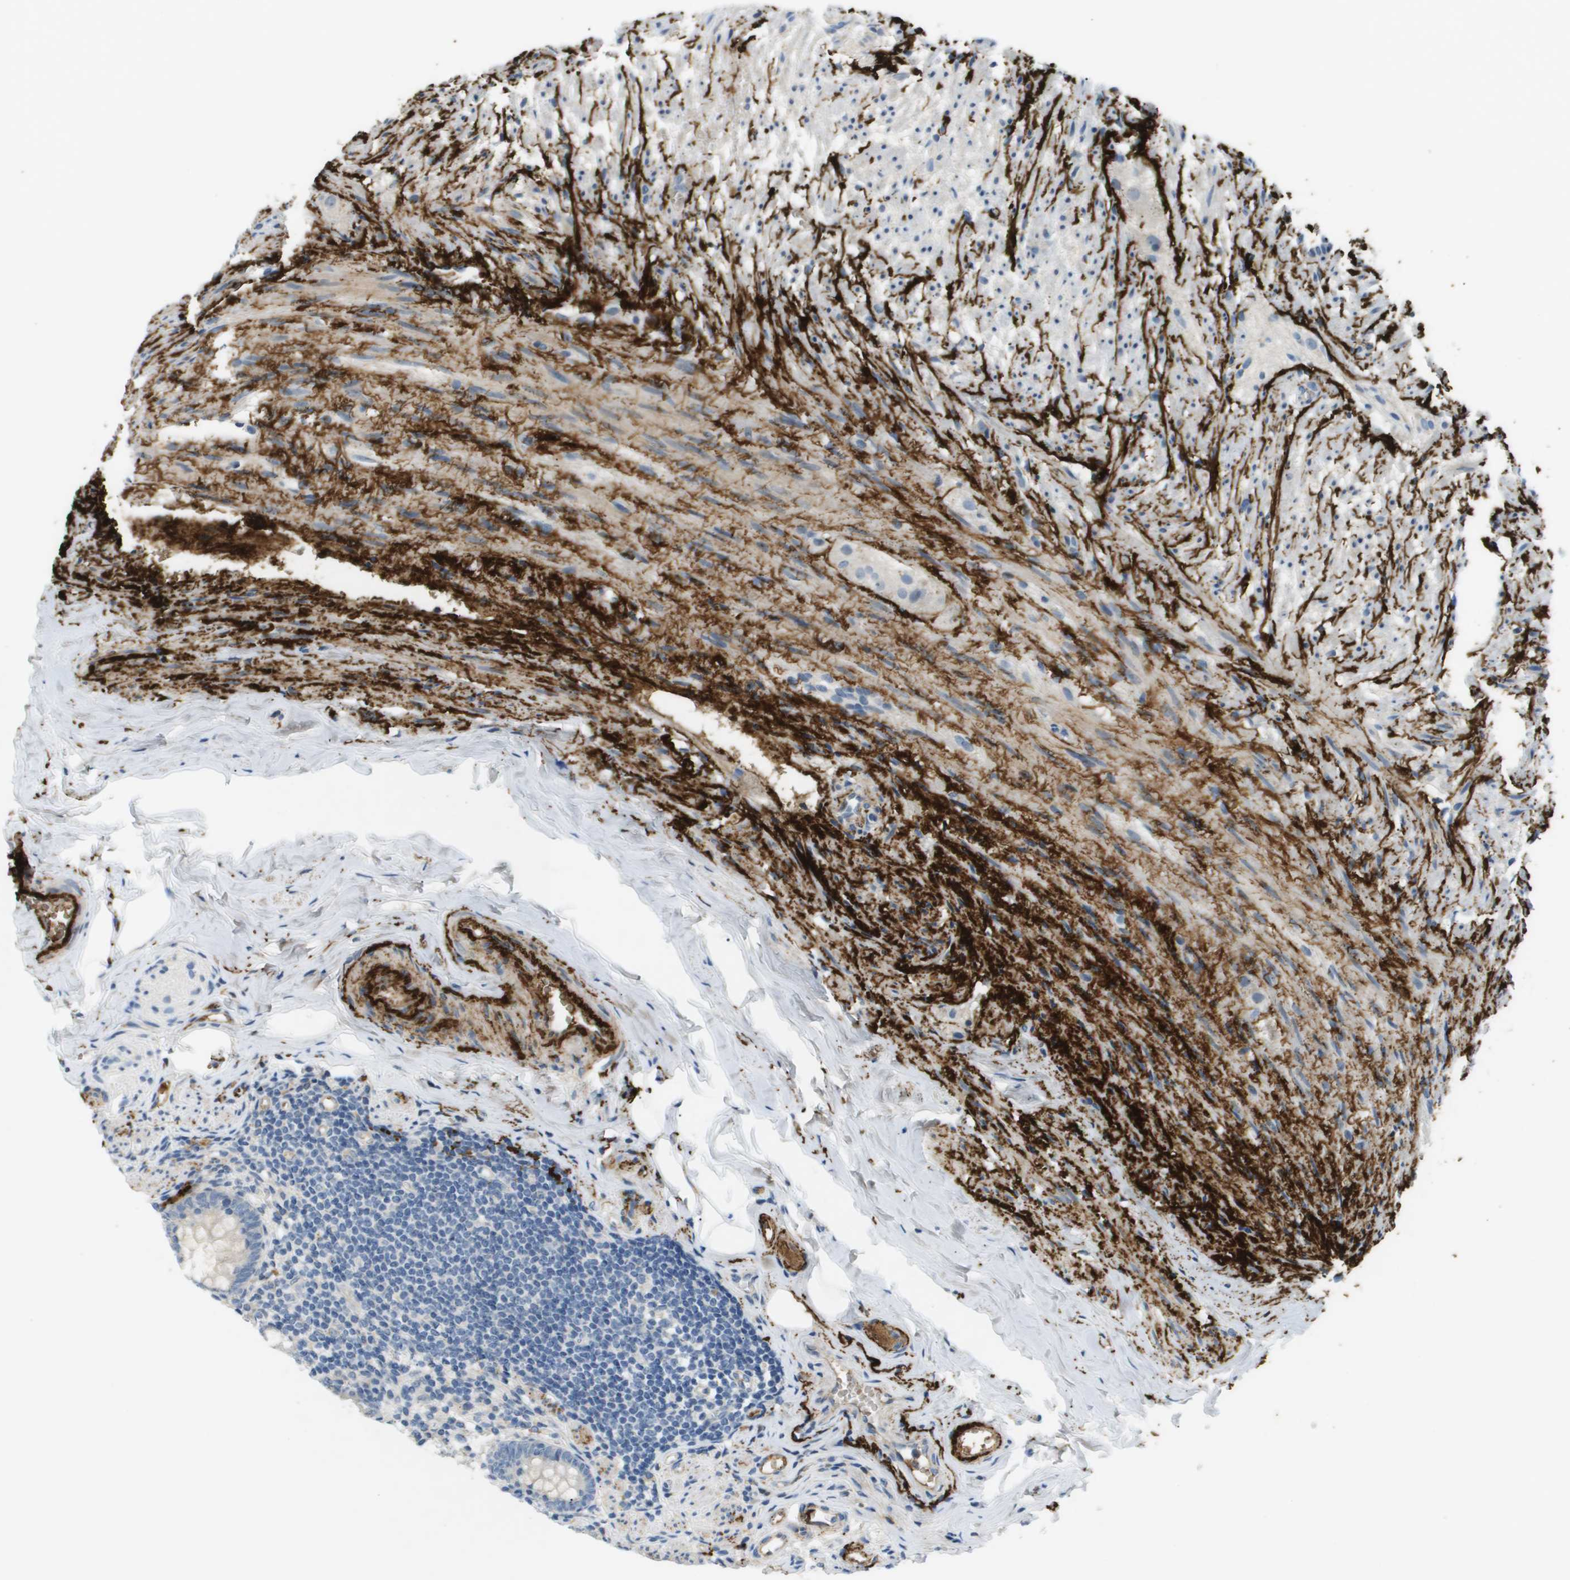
{"staining": {"intensity": "negative", "quantity": "none", "location": "none"}, "tissue": "appendix", "cell_type": "Glandular cells", "image_type": "normal", "snomed": [{"axis": "morphology", "description": "Normal tissue, NOS"}, {"axis": "topography", "description": "Appendix"}], "caption": "DAB immunohistochemical staining of benign human appendix shows no significant expression in glandular cells. (DAB immunohistochemistry with hematoxylin counter stain).", "gene": "VTN", "patient": {"sex": "female", "age": 77}}